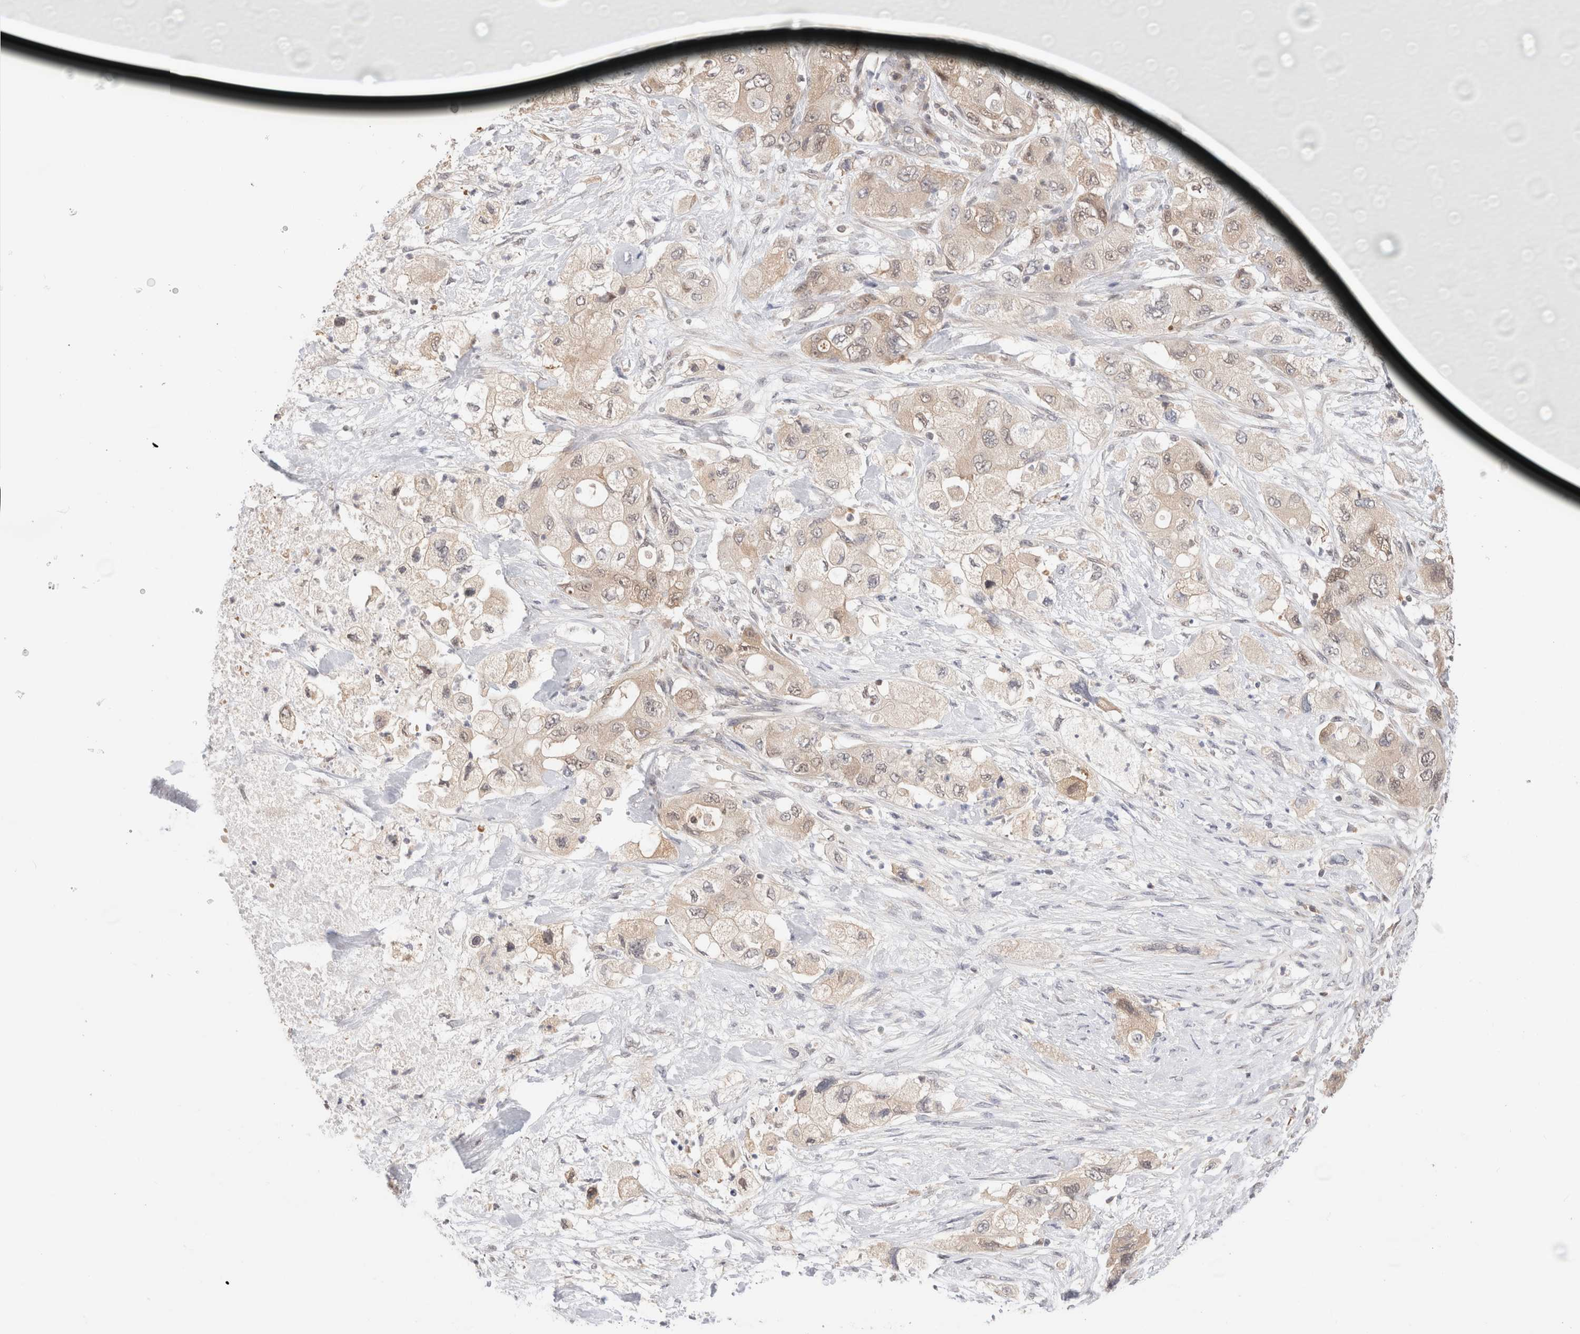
{"staining": {"intensity": "weak", "quantity": ">75%", "location": "cytoplasmic/membranous,nuclear"}, "tissue": "pancreatic cancer", "cell_type": "Tumor cells", "image_type": "cancer", "snomed": [{"axis": "morphology", "description": "Adenocarcinoma, NOS"}, {"axis": "topography", "description": "Pancreas"}], "caption": "Pancreatic adenocarcinoma tissue reveals weak cytoplasmic/membranous and nuclear staining in about >75% of tumor cells", "gene": "C17orf97", "patient": {"sex": "female", "age": 73}}